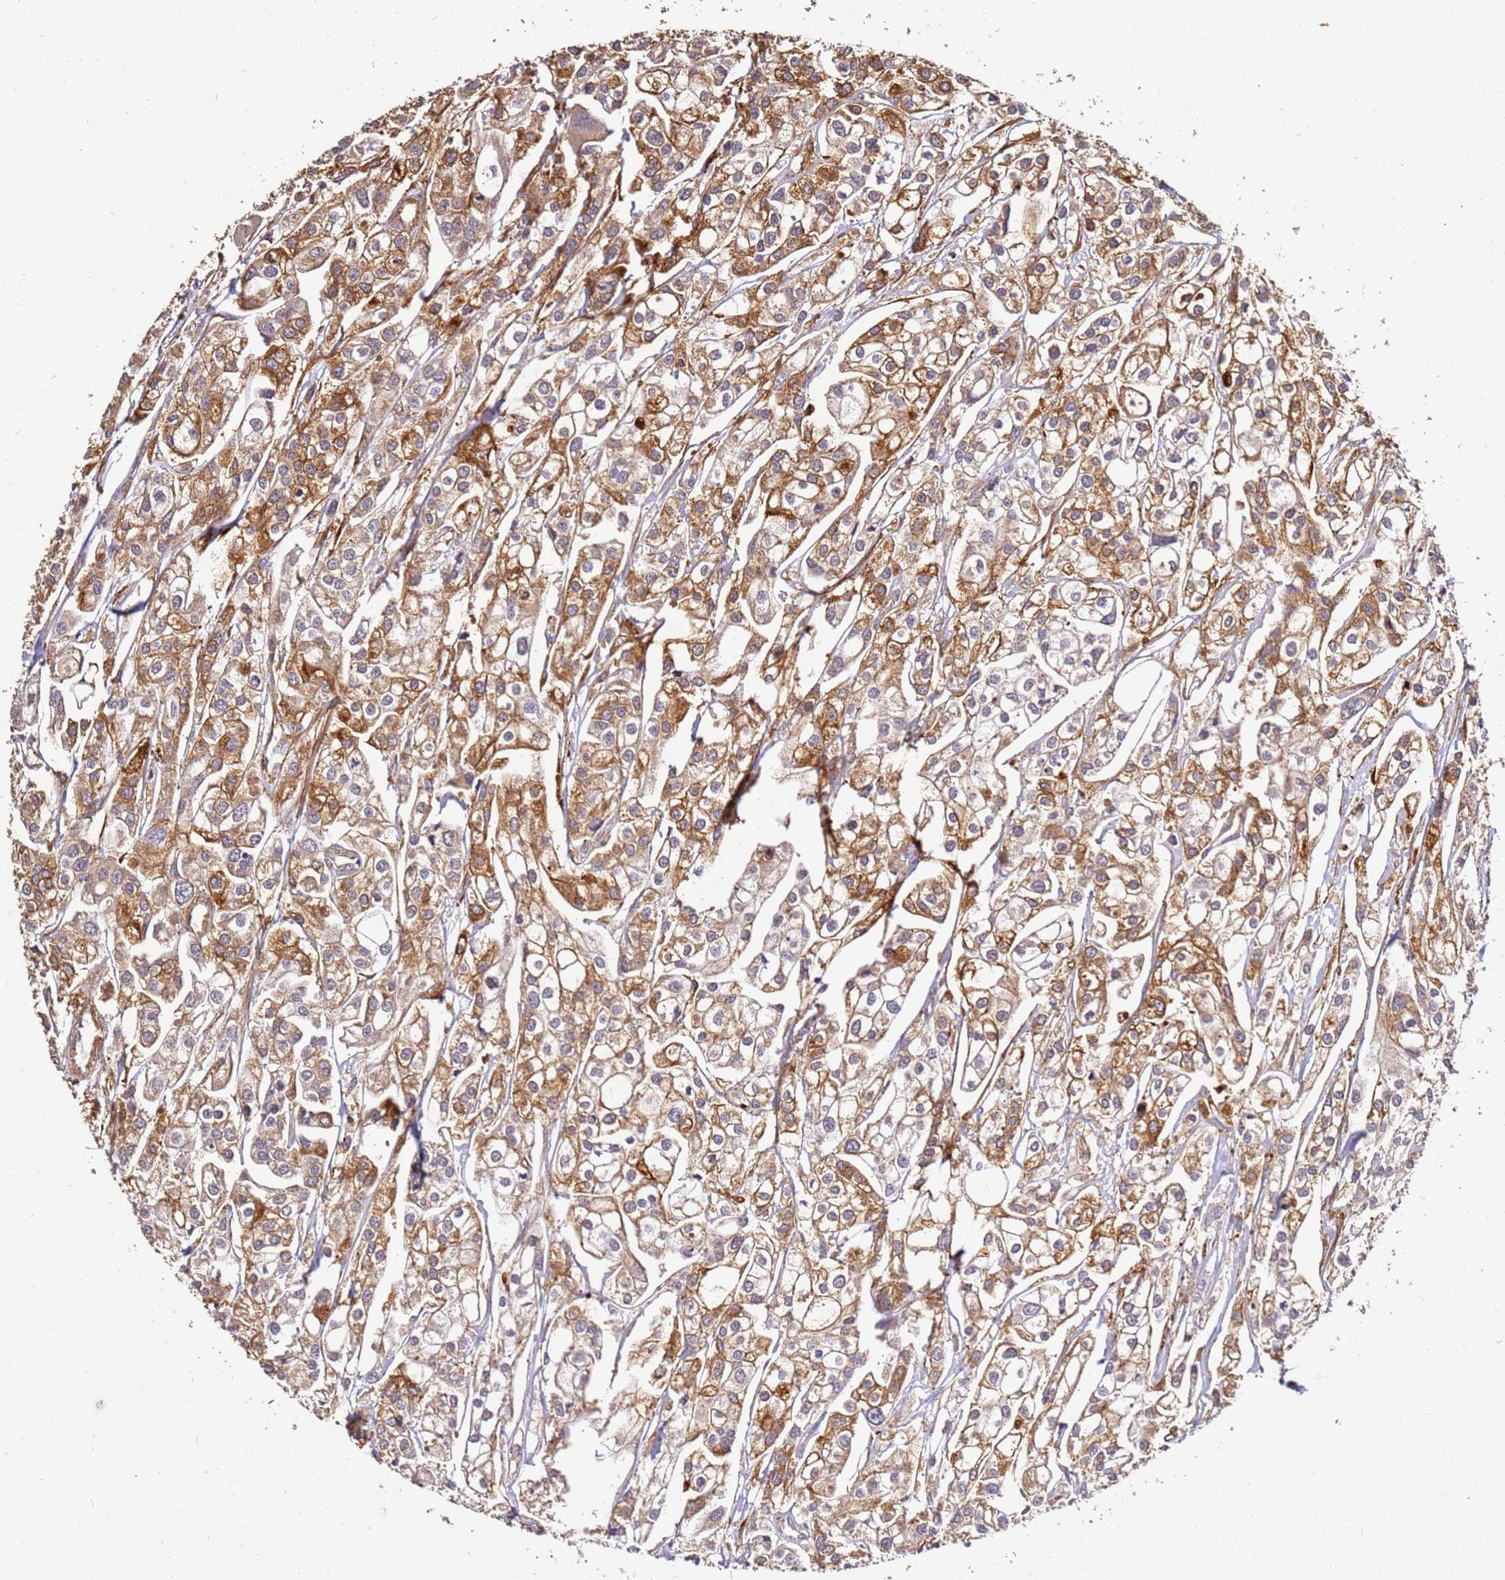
{"staining": {"intensity": "moderate", "quantity": "25%-75%", "location": "cytoplasmic/membranous"}, "tissue": "urothelial cancer", "cell_type": "Tumor cells", "image_type": "cancer", "snomed": [{"axis": "morphology", "description": "Urothelial carcinoma, High grade"}, {"axis": "topography", "description": "Urinary bladder"}], "caption": "Immunohistochemical staining of urothelial cancer exhibits medium levels of moderate cytoplasmic/membranous protein expression in about 25%-75% of tumor cells.", "gene": "DVL3", "patient": {"sex": "male", "age": 67}}